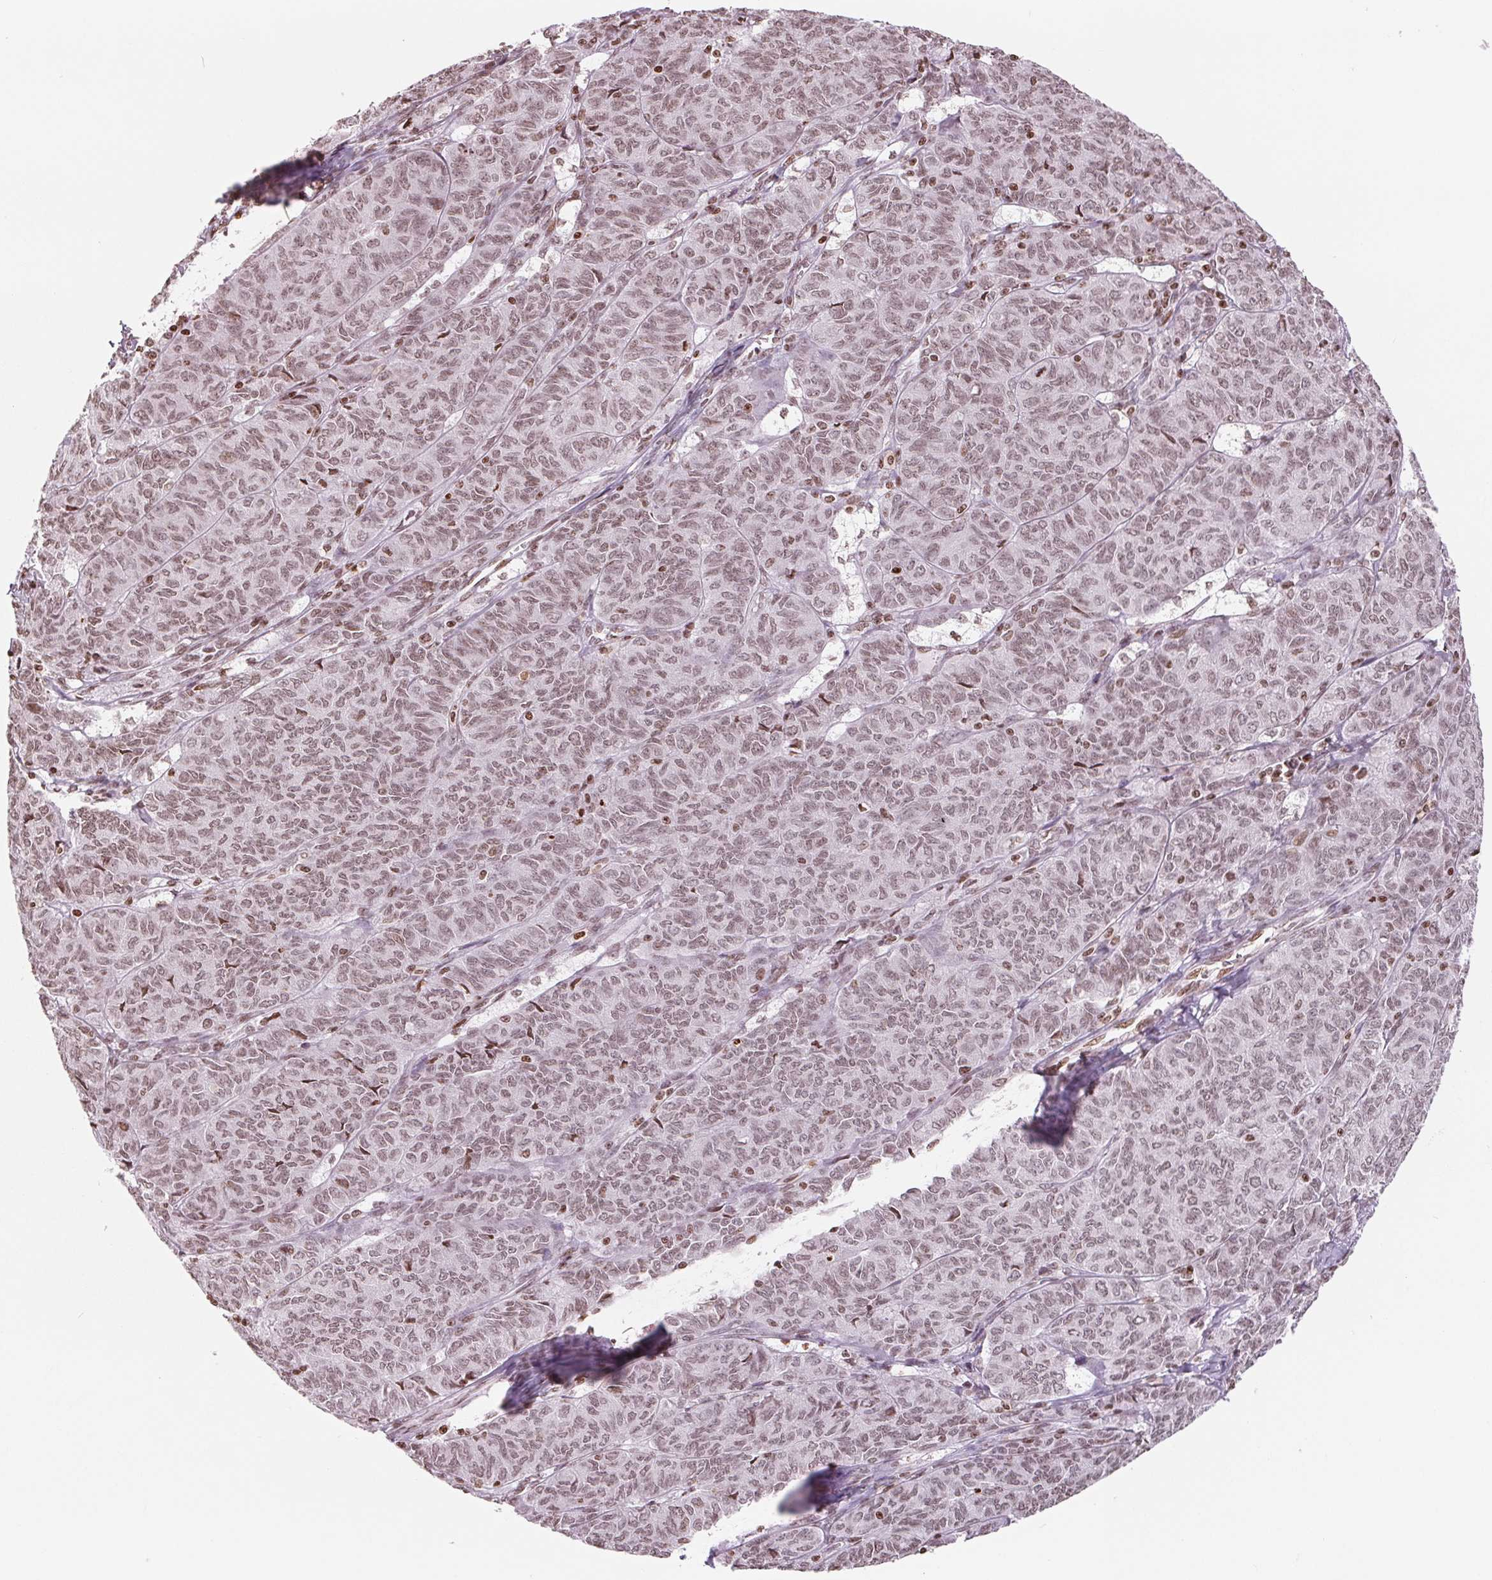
{"staining": {"intensity": "moderate", "quantity": ">75%", "location": "nuclear"}, "tissue": "ovarian cancer", "cell_type": "Tumor cells", "image_type": "cancer", "snomed": [{"axis": "morphology", "description": "Carcinoma, endometroid"}, {"axis": "topography", "description": "Ovary"}], "caption": "Protein staining by immunohistochemistry exhibits moderate nuclear expression in approximately >75% of tumor cells in ovarian cancer. Using DAB (3,3'-diaminobenzidine) (brown) and hematoxylin (blue) stains, captured at high magnification using brightfield microscopy.", "gene": "SMIM12", "patient": {"sex": "female", "age": 80}}